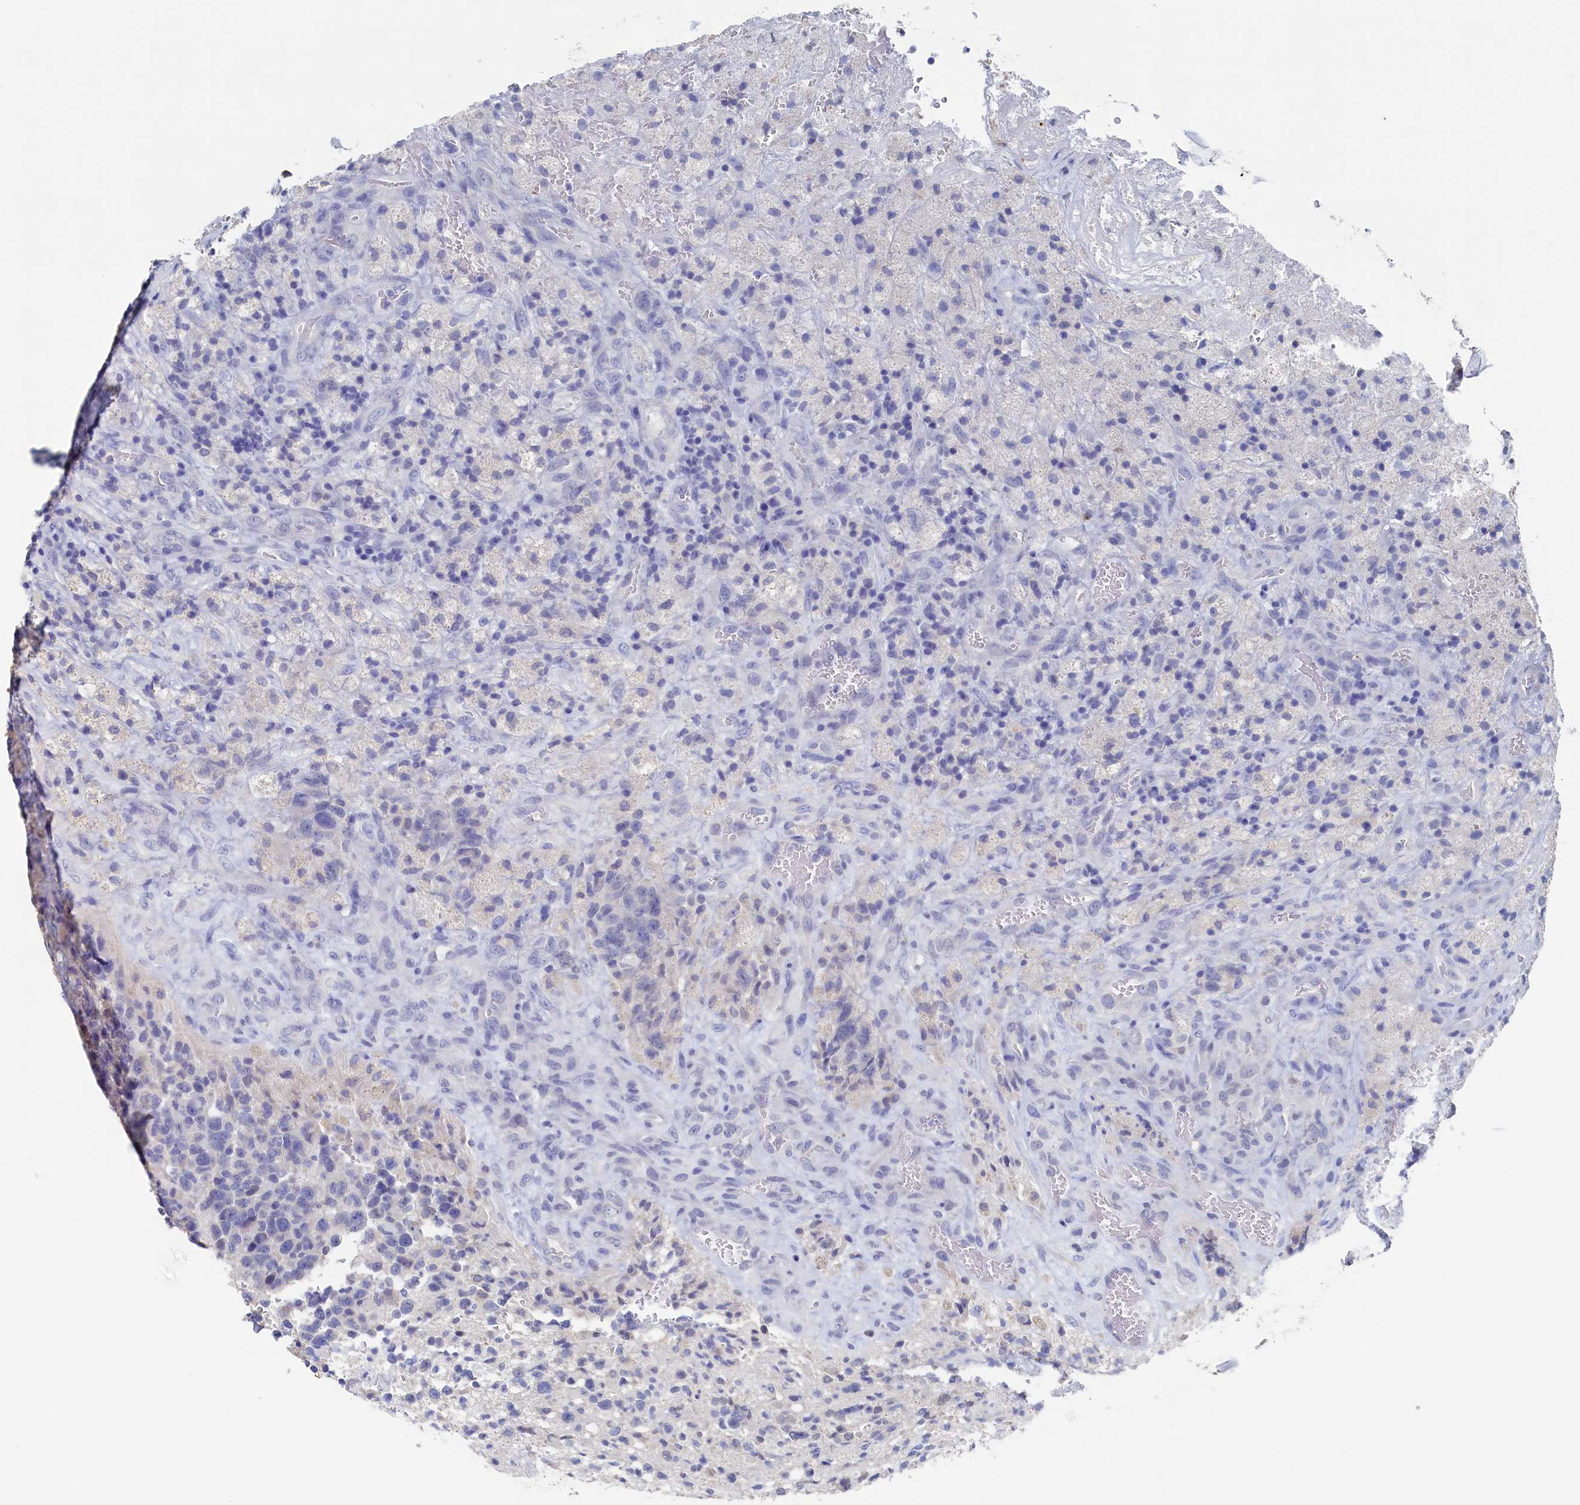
{"staining": {"intensity": "negative", "quantity": "none", "location": "none"}, "tissue": "glioma", "cell_type": "Tumor cells", "image_type": "cancer", "snomed": [{"axis": "morphology", "description": "Glioma, malignant, High grade"}, {"axis": "topography", "description": "Brain"}], "caption": "Image shows no protein expression in tumor cells of malignant glioma (high-grade) tissue.", "gene": "C11orf54", "patient": {"sex": "male", "age": 69}}